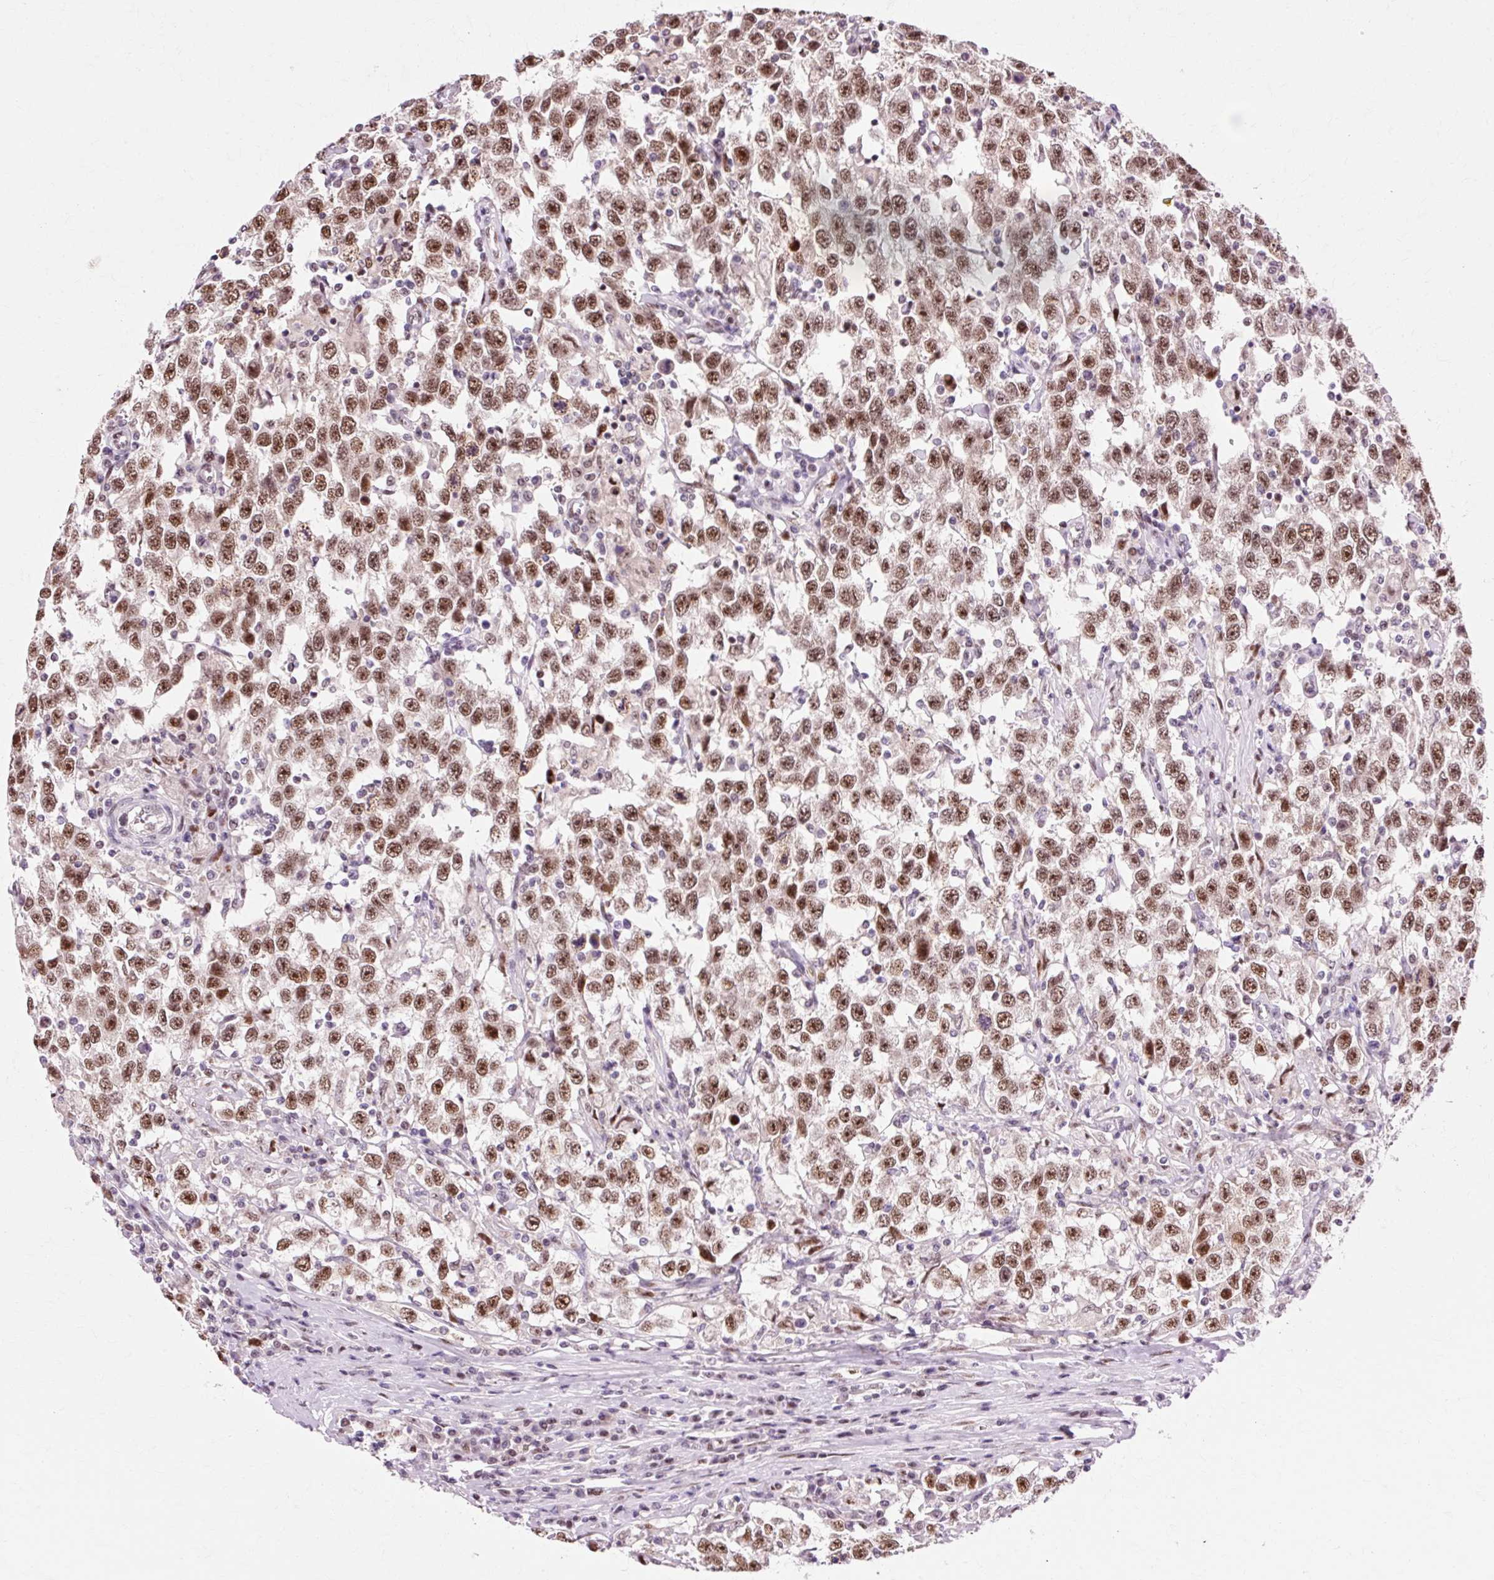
{"staining": {"intensity": "moderate", "quantity": ">75%", "location": "nuclear"}, "tissue": "testis cancer", "cell_type": "Tumor cells", "image_type": "cancer", "snomed": [{"axis": "morphology", "description": "Seminoma, NOS"}, {"axis": "topography", "description": "Testis"}], "caption": "This is a histology image of immunohistochemistry staining of testis cancer (seminoma), which shows moderate staining in the nuclear of tumor cells.", "gene": "MACROD2", "patient": {"sex": "male", "age": 41}}